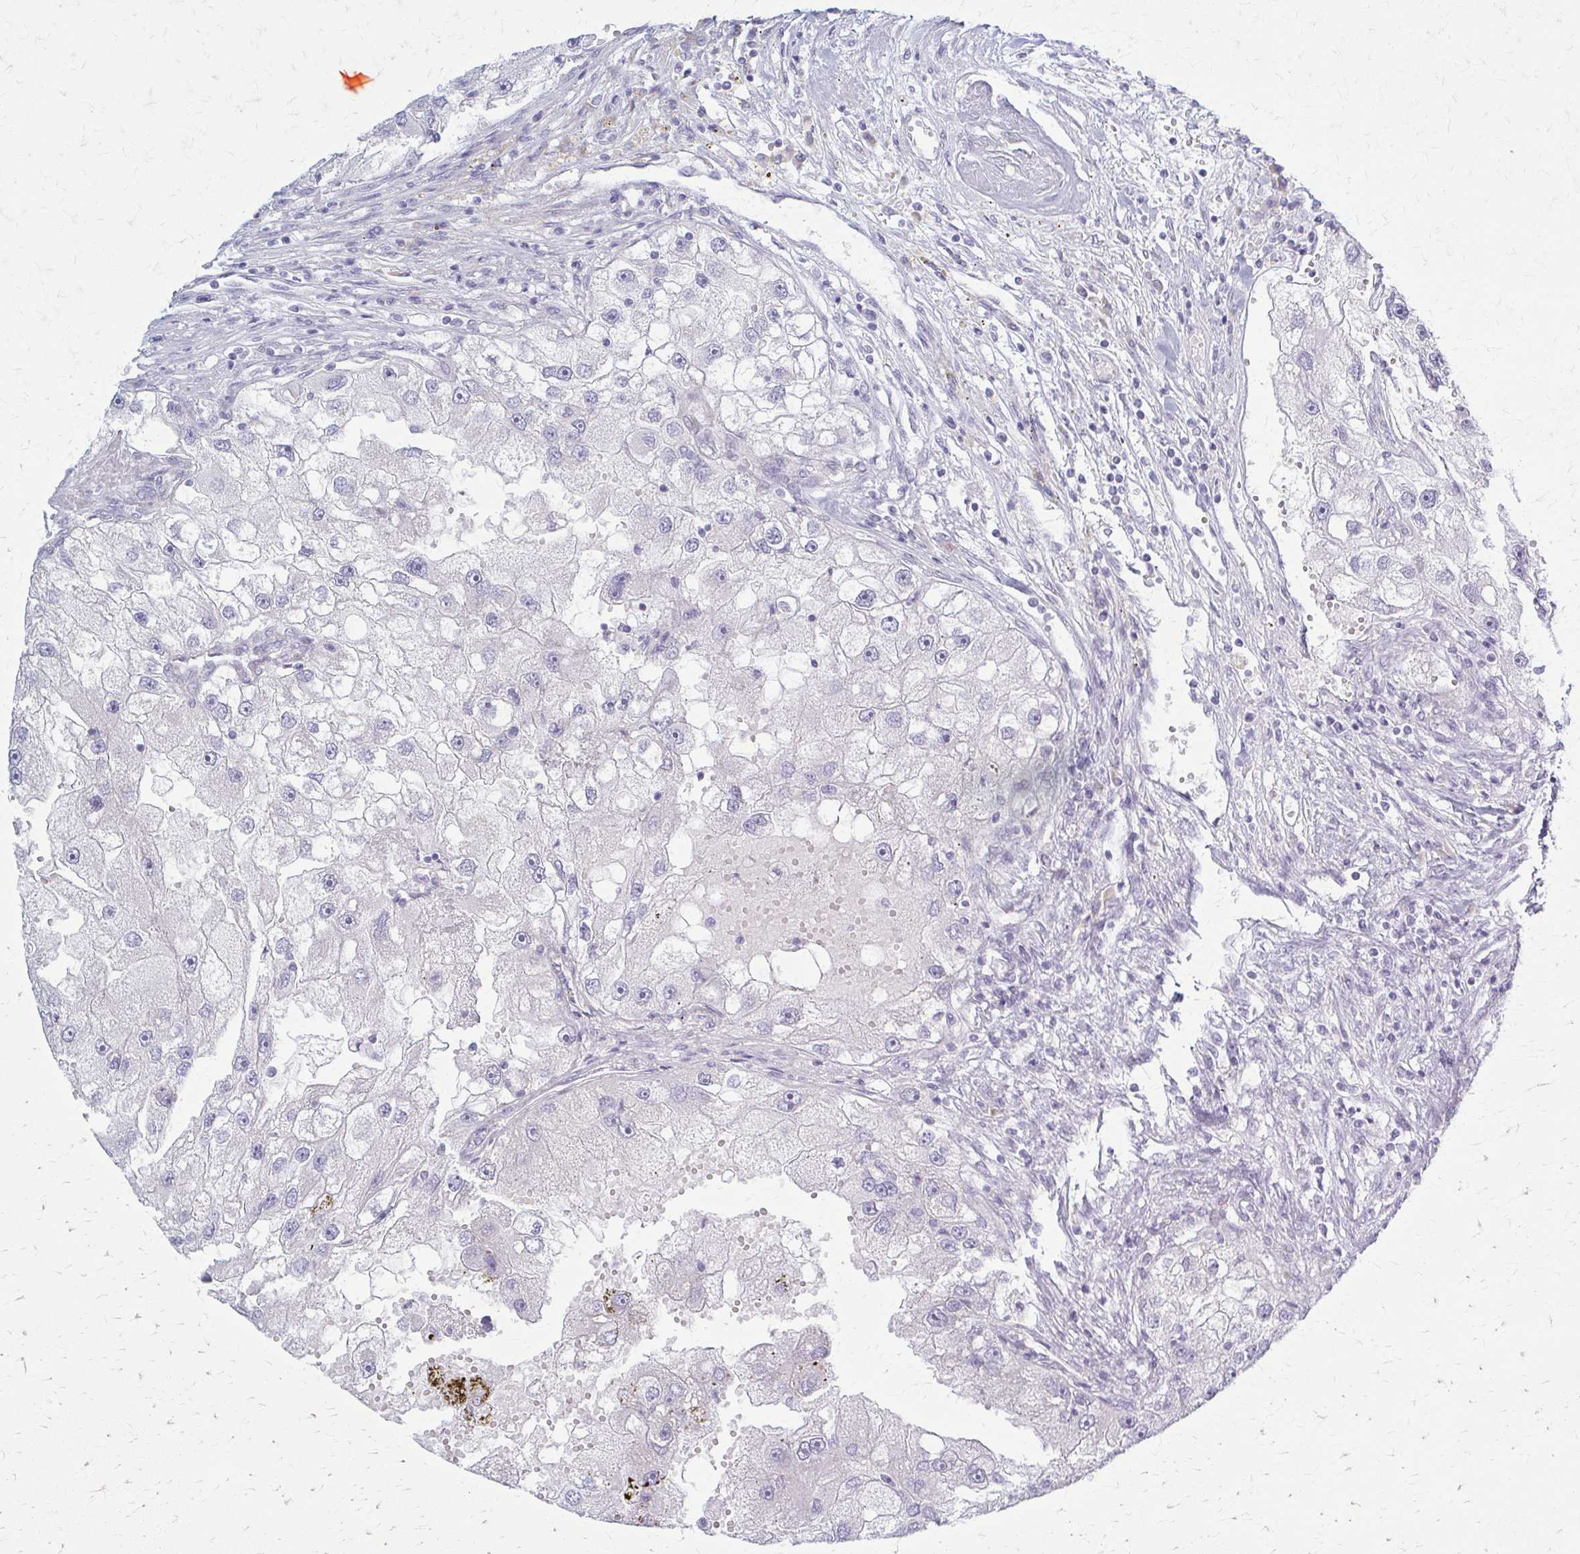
{"staining": {"intensity": "negative", "quantity": "none", "location": "none"}, "tissue": "renal cancer", "cell_type": "Tumor cells", "image_type": "cancer", "snomed": [{"axis": "morphology", "description": "Adenocarcinoma, NOS"}, {"axis": "topography", "description": "Kidney"}], "caption": "This image is of renal cancer stained with immunohistochemistry (IHC) to label a protein in brown with the nuclei are counter-stained blue. There is no staining in tumor cells. (DAB (3,3'-diaminobenzidine) IHC with hematoxylin counter stain).", "gene": "PRKRA", "patient": {"sex": "male", "age": 63}}